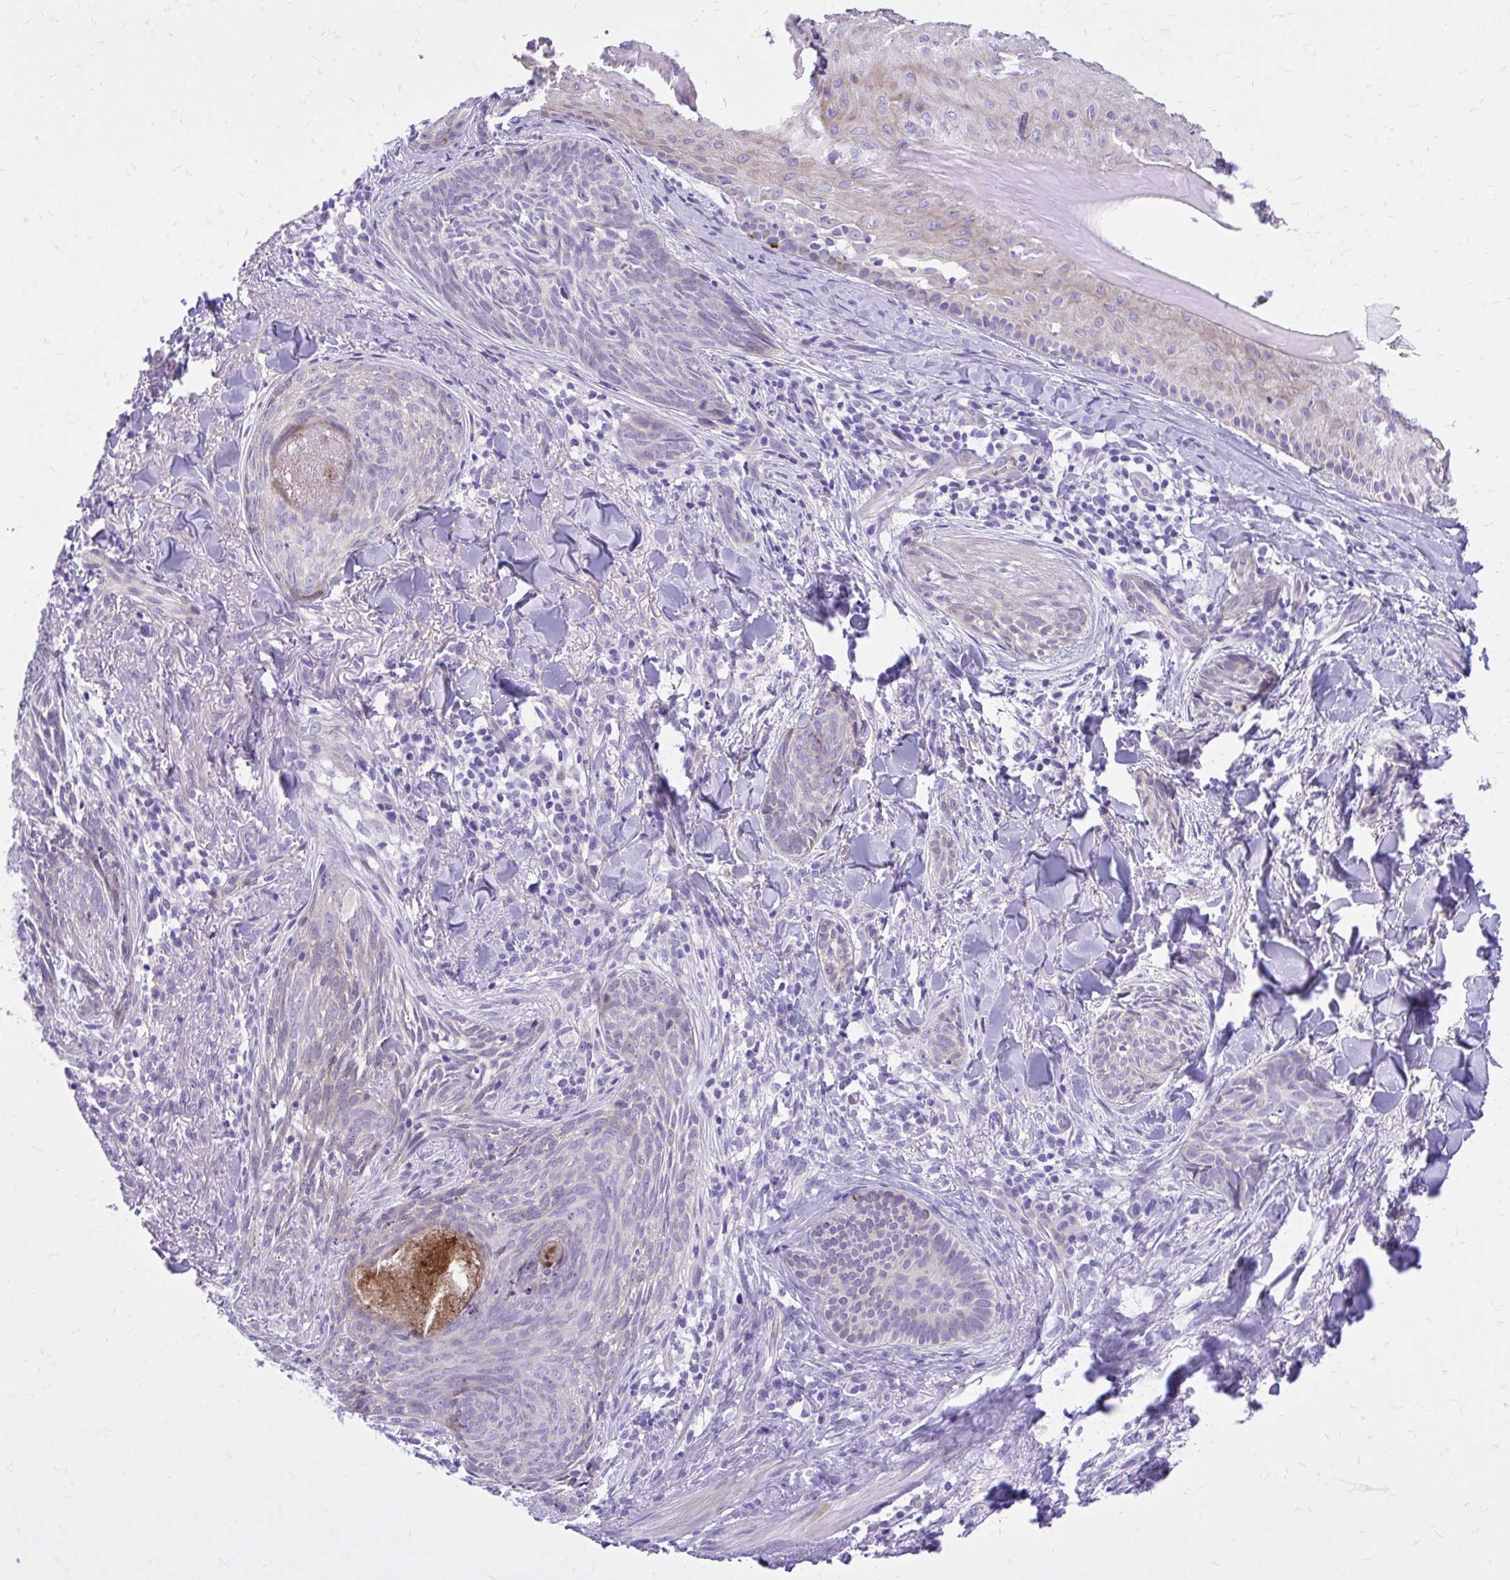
{"staining": {"intensity": "negative", "quantity": "none", "location": "none"}, "tissue": "skin cancer", "cell_type": "Tumor cells", "image_type": "cancer", "snomed": [{"axis": "morphology", "description": "Basal cell carcinoma"}, {"axis": "topography", "description": "Skin"}], "caption": "High magnification brightfield microscopy of basal cell carcinoma (skin) stained with DAB (brown) and counterstained with hematoxylin (blue): tumor cells show no significant positivity.", "gene": "ADAMTSL1", "patient": {"sex": "female", "age": 93}}